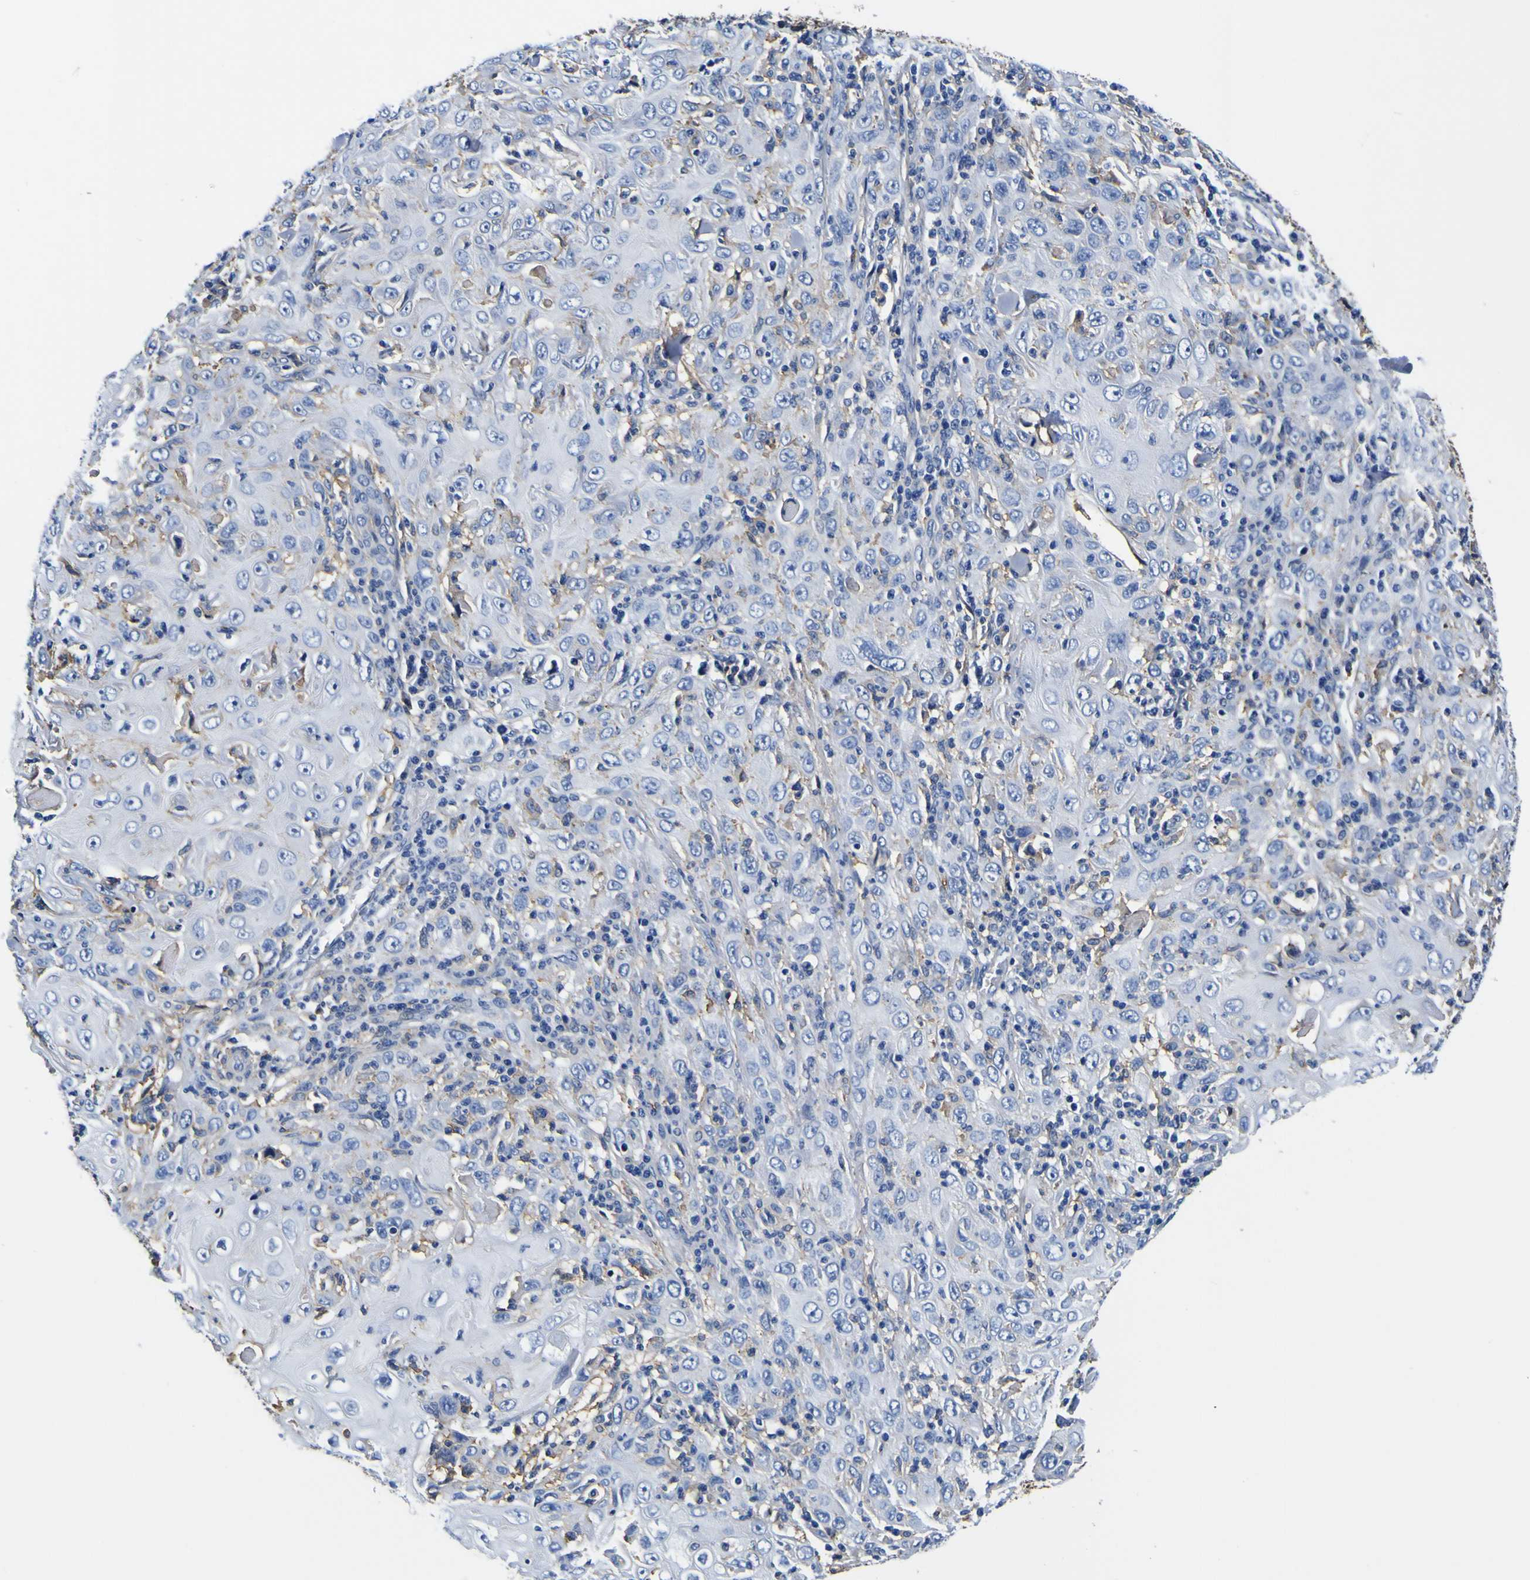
{"staining": {"intensity": "negative", "quantity": "none", "location": "none"}, "tissue": "skin cancer", "cell_type": "Tumor cells", "image_type": "cancer", "snomed": [{"axis": "morphology", "description": "Squamous cell carcinoma, NOS"}, {"axis": "topography", "description": "Skin"}], "caption": "Tumor cells are negative for brown protein staining in skin cancer (squamous cell carcinoma).", "gene": "PXDN", "patient": {"sex": "female", "age": 88}}